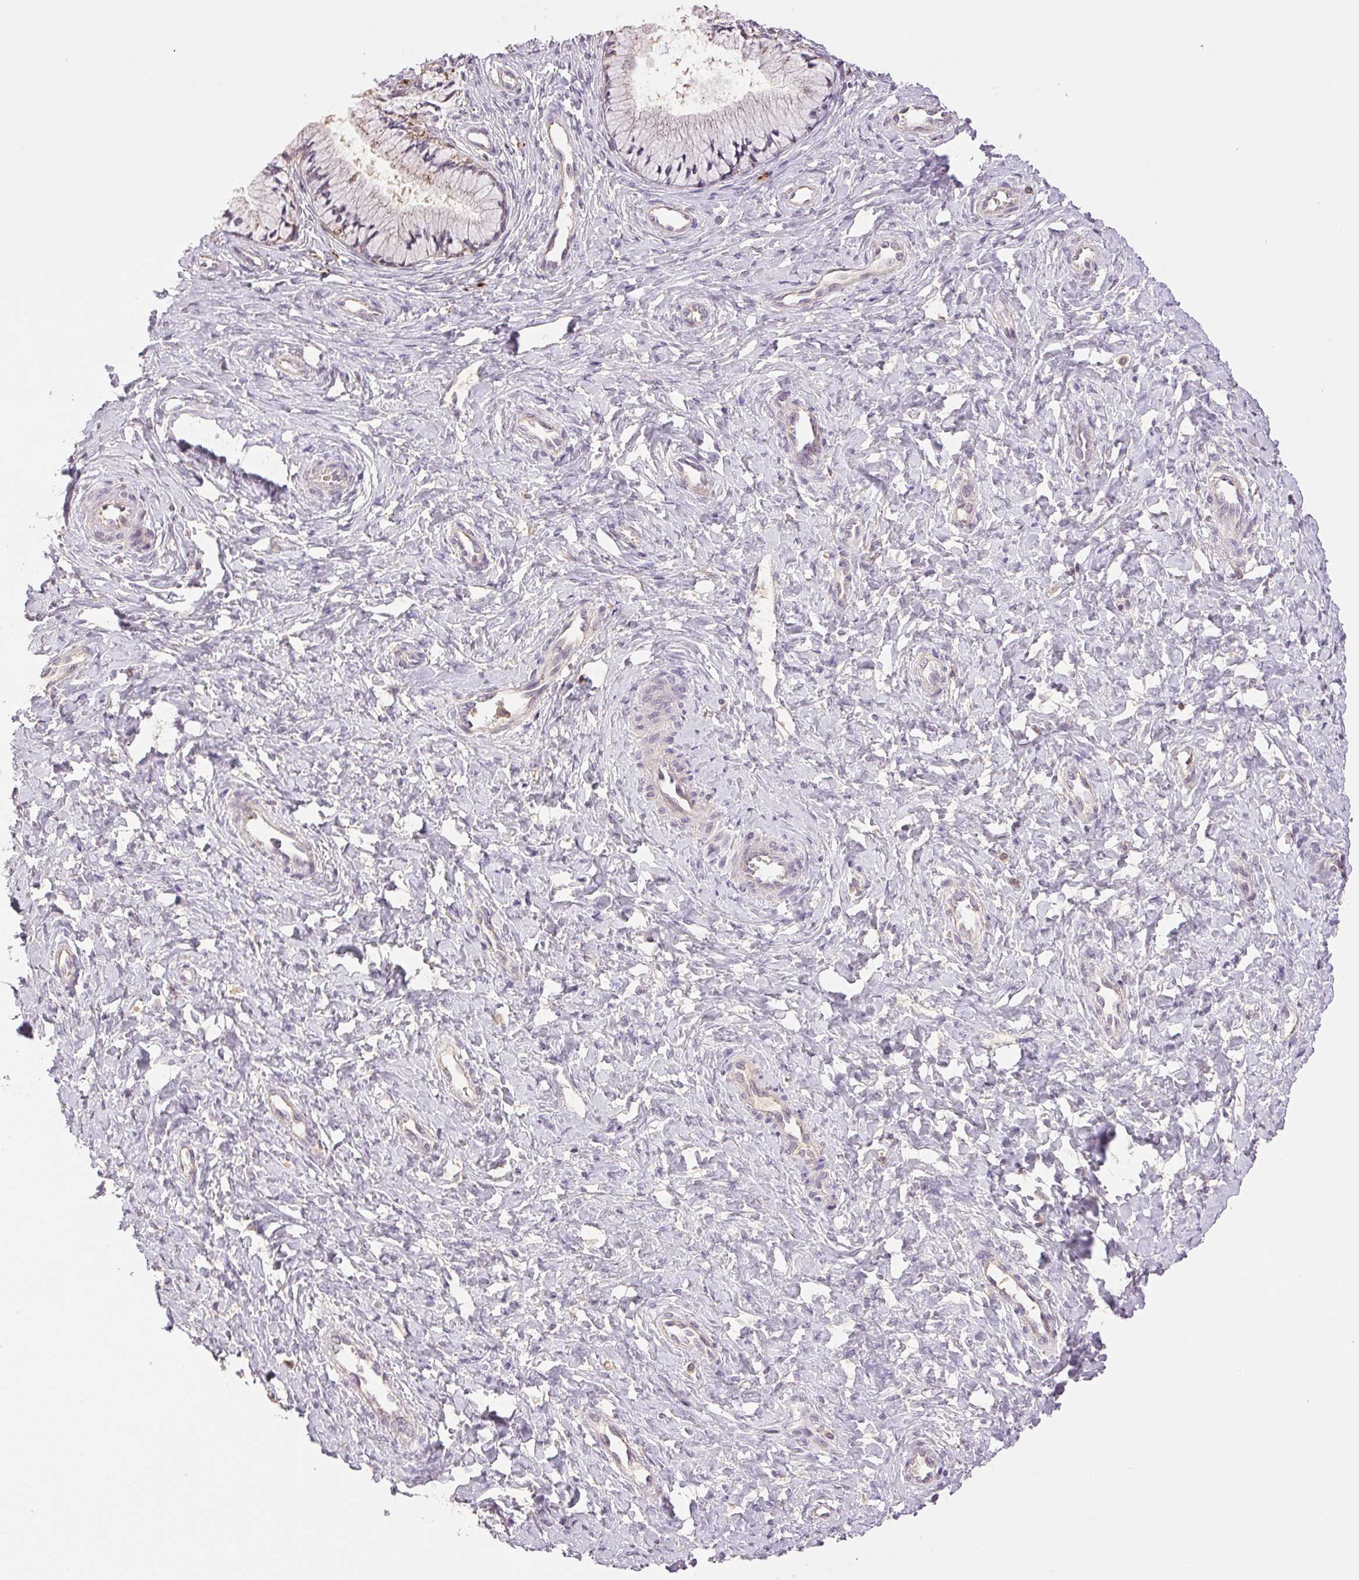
{"staining": {"intensity": "negative", "quantity": "none", "location": "none"}, "tissue": "cervix", "cell_type": "Glandular cells", "image_type": "normal", "snomed": [{"axis": "morphology", "description": "Normal tissue, NOS"}, {"axis": "topography", "description": "Cervix"}], "caption": "This is an IHC photomicrograph of normal cervix. There is no positivity in glandular cells.", "gene": "TMEM253", "patient": {"sex": "female", "age": 37}}